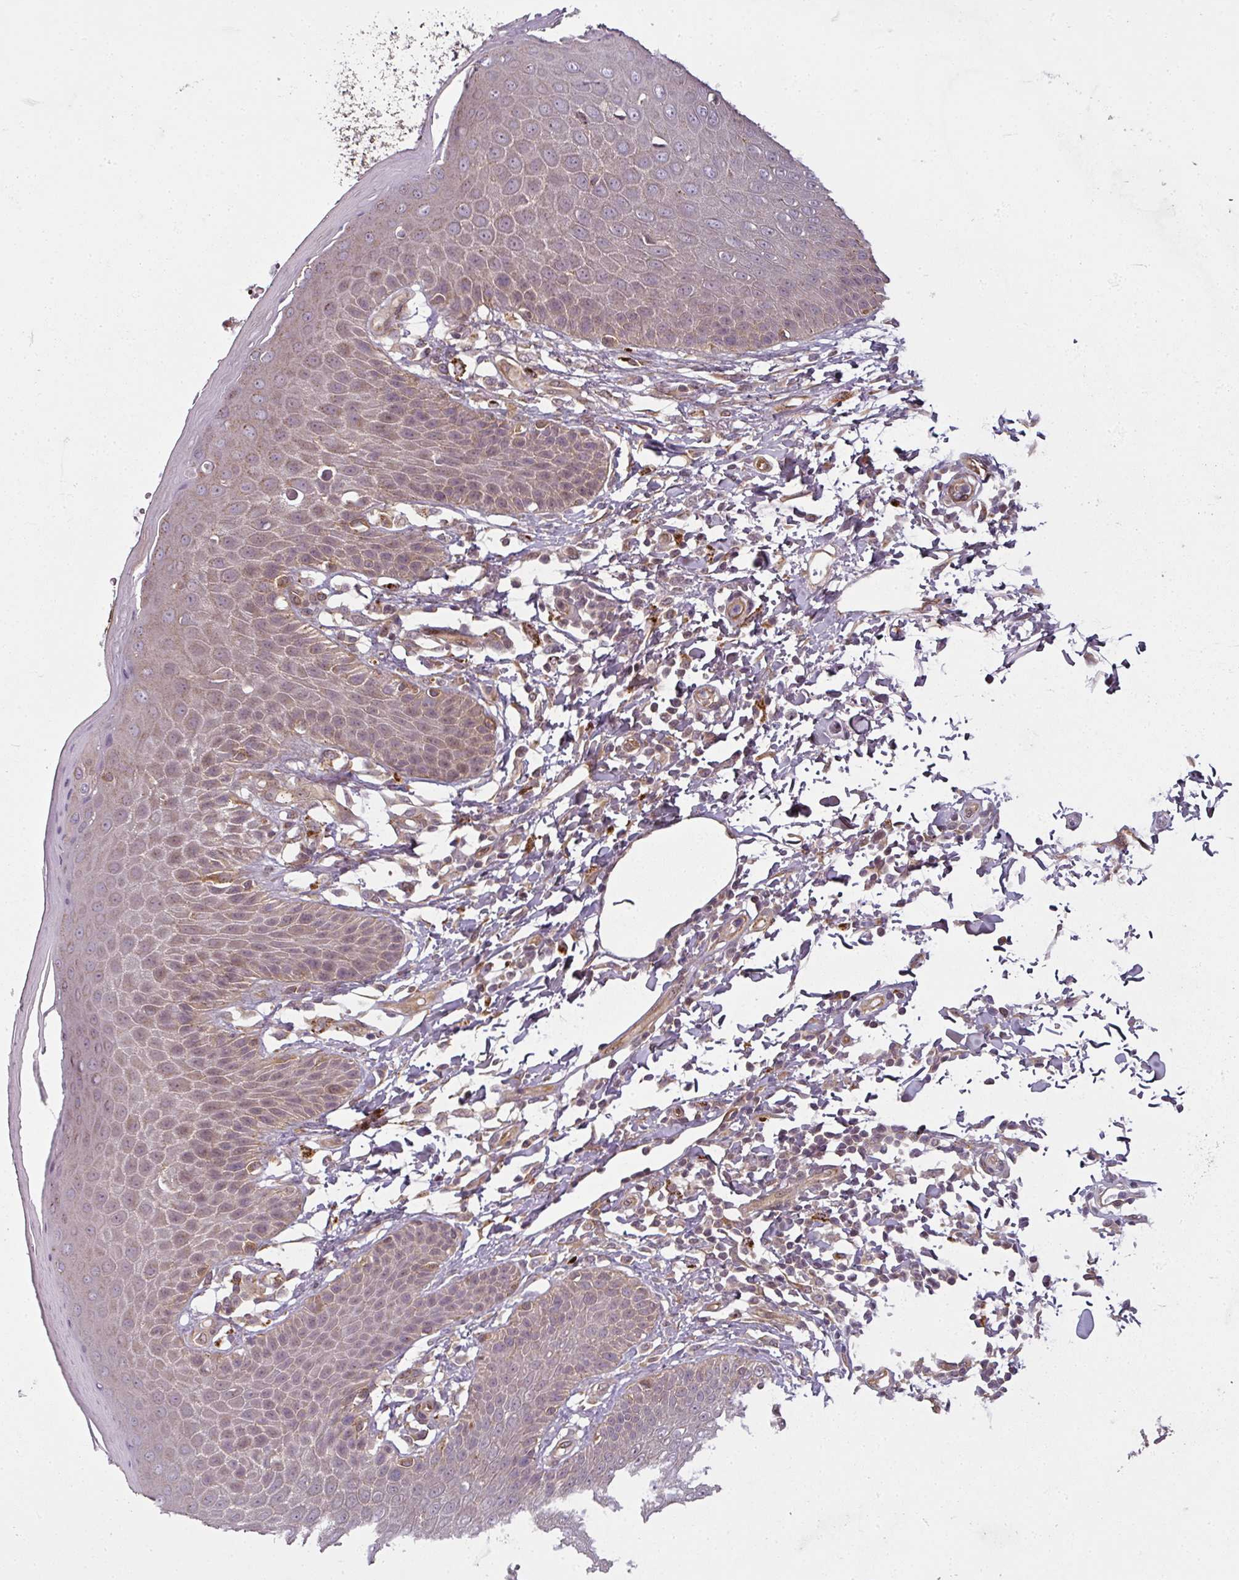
{"staining": {"intensity": "moderate", "quantity": "25%-75%", "location": "cytoplasmic/membranous,nuclear"}, "tissue": "skin", "cell_type": "Epidermal cells", "image_type": "normal", "snomed": [{"axis": "morphology", "description": "Normal tissue, NOS"}, {"axis": "topography", "description": "Peripheral nerve tissue"}], "caption": "A micrograph showing moderate cytoplasmic/membranous,nuclear positivity in about 25%-75% of epidermal cells in normal skin, as visualized by brown immunohistochemical staining.", "gene": "DIMT1", "patient": {"sex": "male", "age": 51}}